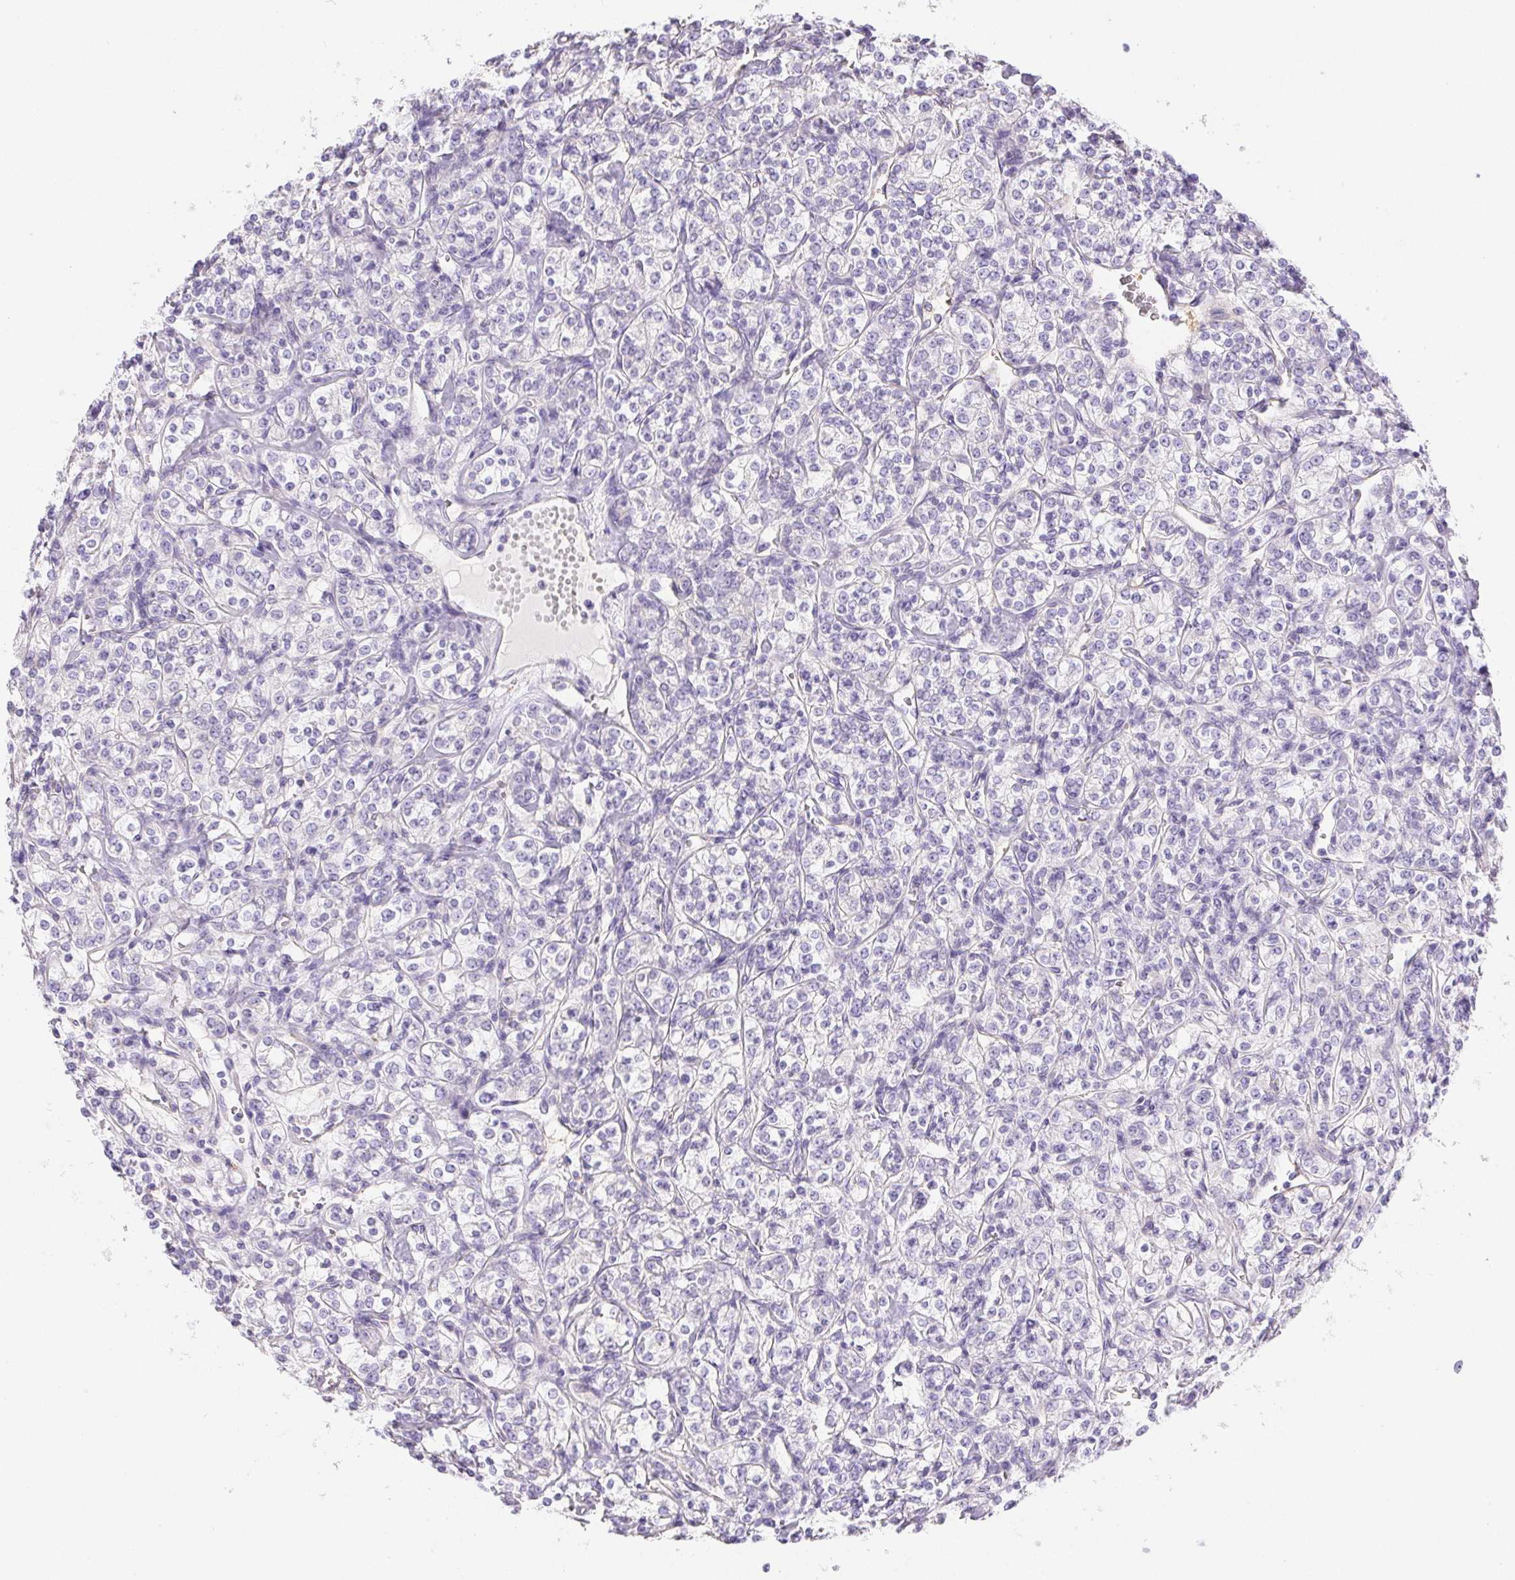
{"staining": {"intensity": "negative", "quantity": "none", "location": "none"}, "tissue": "renal cancer", "cell_type": "Tumor cells", "image_type": "cancer", "snomed": [{"axis": "morphology", "description": "Adenocarcinoma, NOS"}, {"axis": "topography", "description": "Kidney"}], "caption": "Immunohistochemical staining of human renal cancer exhibits no significant expression in tumor cells.", "gene": "PNLIP", "patient": {"sex": "male", "age": 77}}